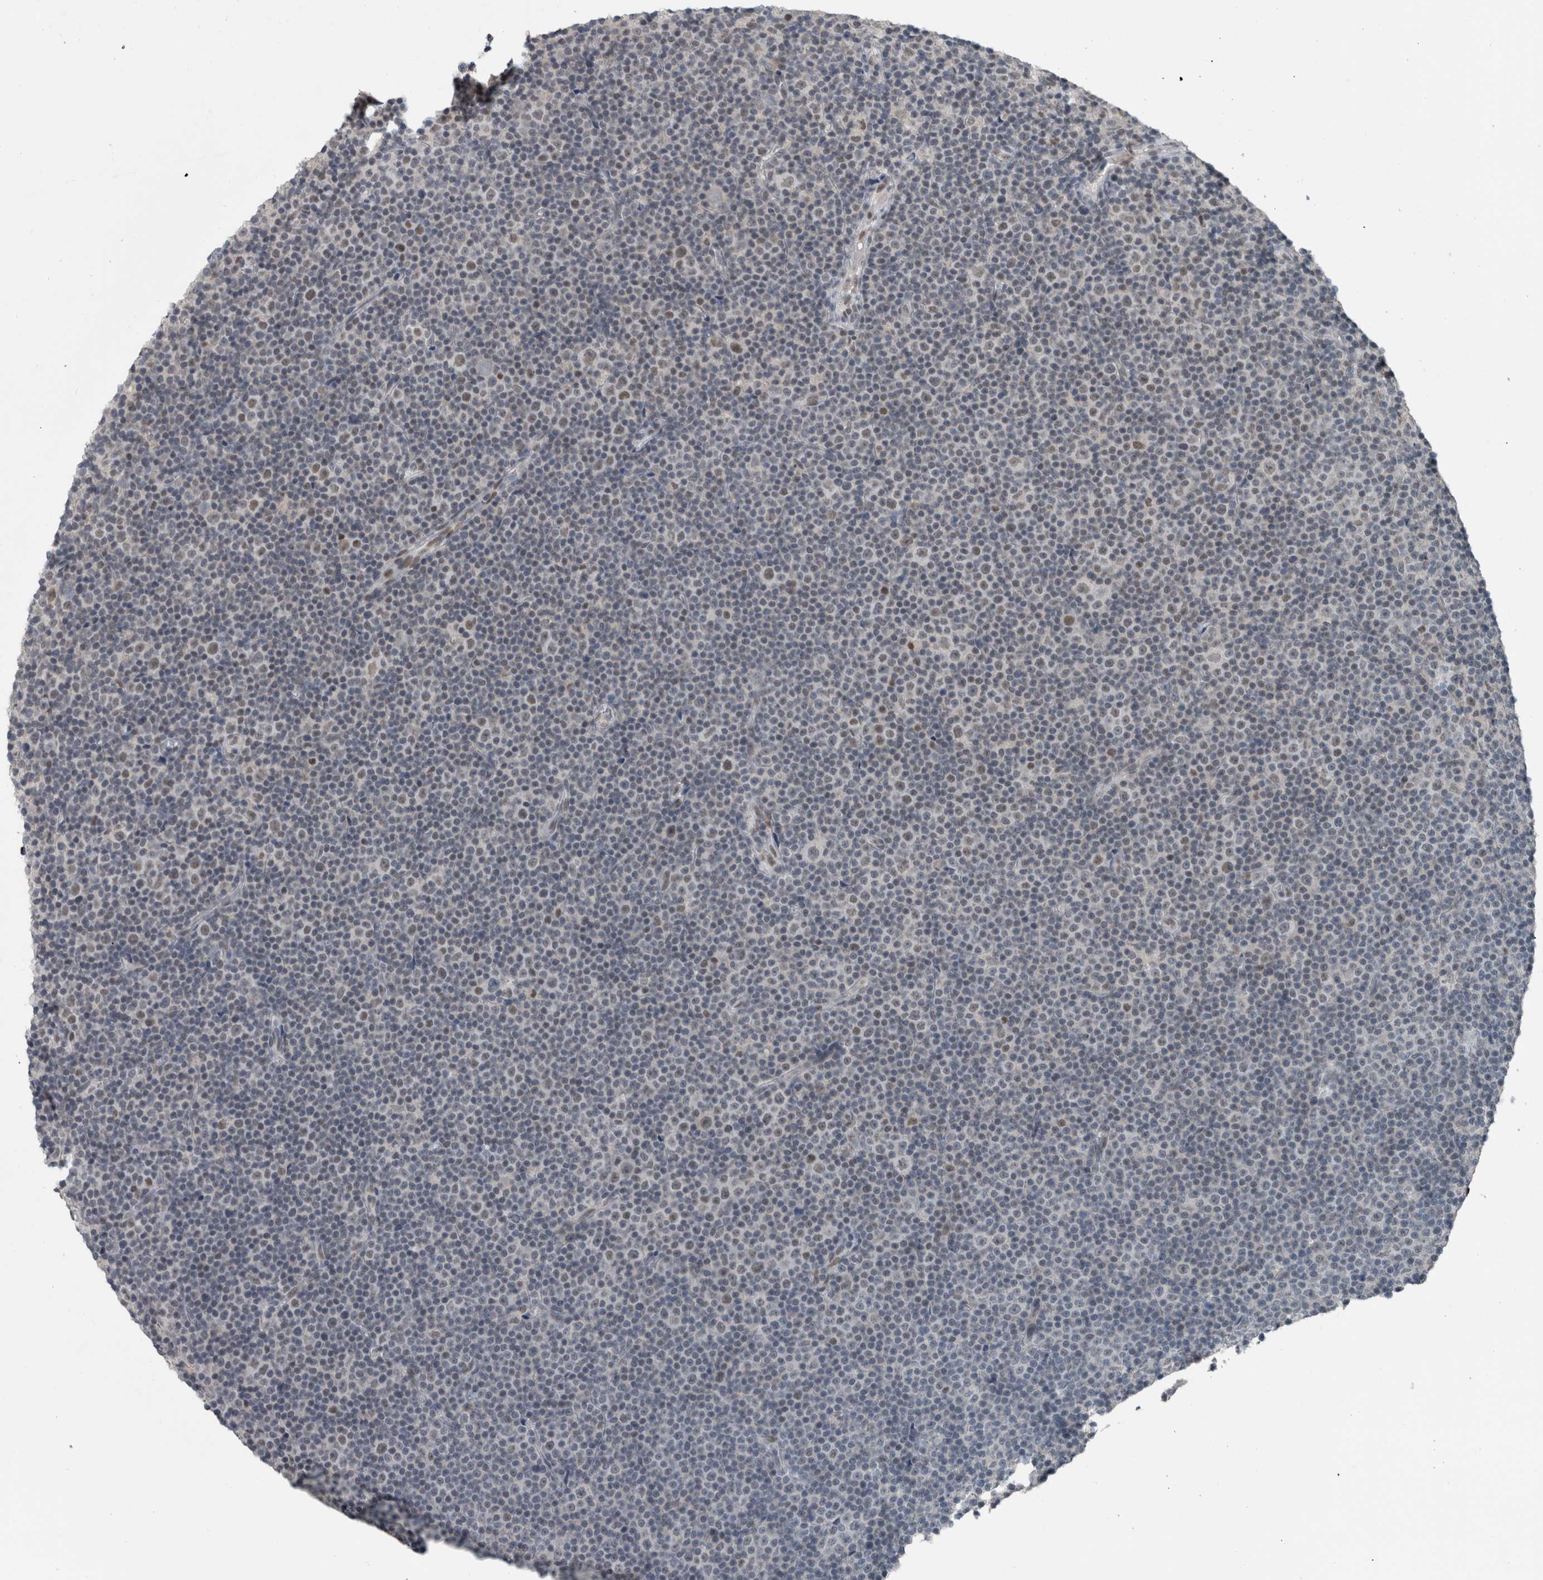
{"staining": {"intensity": "negative", "quantity": "none", "location": "none"}, "tissue": "lymphoma", "cell_type": "Tumor cells", "image_type": "cancer", "snomed": [{"axis": "morphology", "description": "Malignant lymphoma, non-Hodgkin's type, Low grade"}, {"axis": "topography", "description": "Lymph node"}], "caption": "This is an immunohistochemistry photomicrograph of human lymphoma. There is no positivity in tumor cells.", "gene": "ZBTB21", "patient": {"sex": "female", "age": 67}}